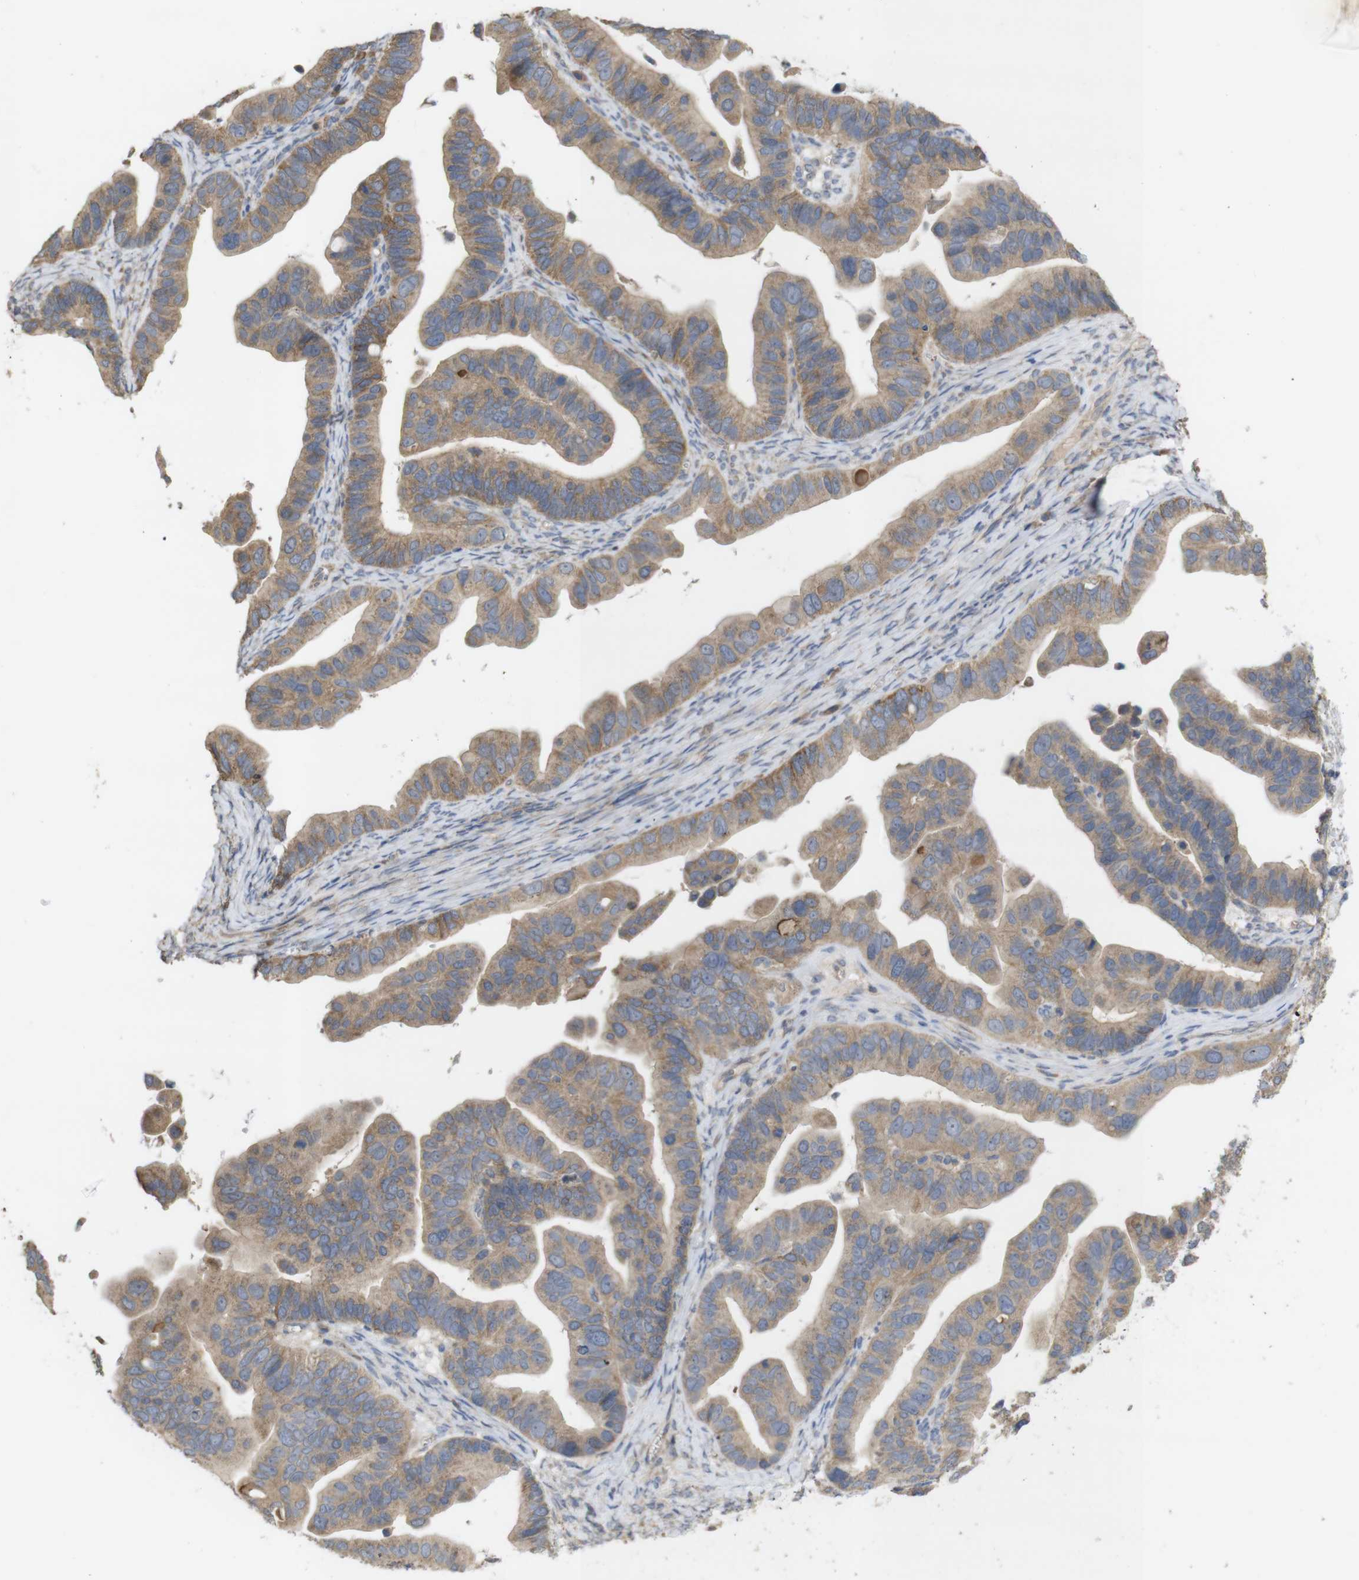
{"staining": {"intensity": "moderate", "quantity": ">75%", "location": "cytoplasmic/membranous"}, "tissue": "ovarian cancer", "cell_type": "Tumor cells", "image_type": "cancer", "snomed": [{"axis": "morphology", "description": "Cystadenocarcinoma, serous, NOS"}, {"axis": "topography", "description": "Ovary"}], "caption": "Ovarian cancer (serous cystadenocarcinoma) stained with IHC displays moderate cytoplasmic/membranous expression in approximately >75% of tumor cells.", "gene": "KCNS3", "patient": {"sex": "female", "age": 56}}